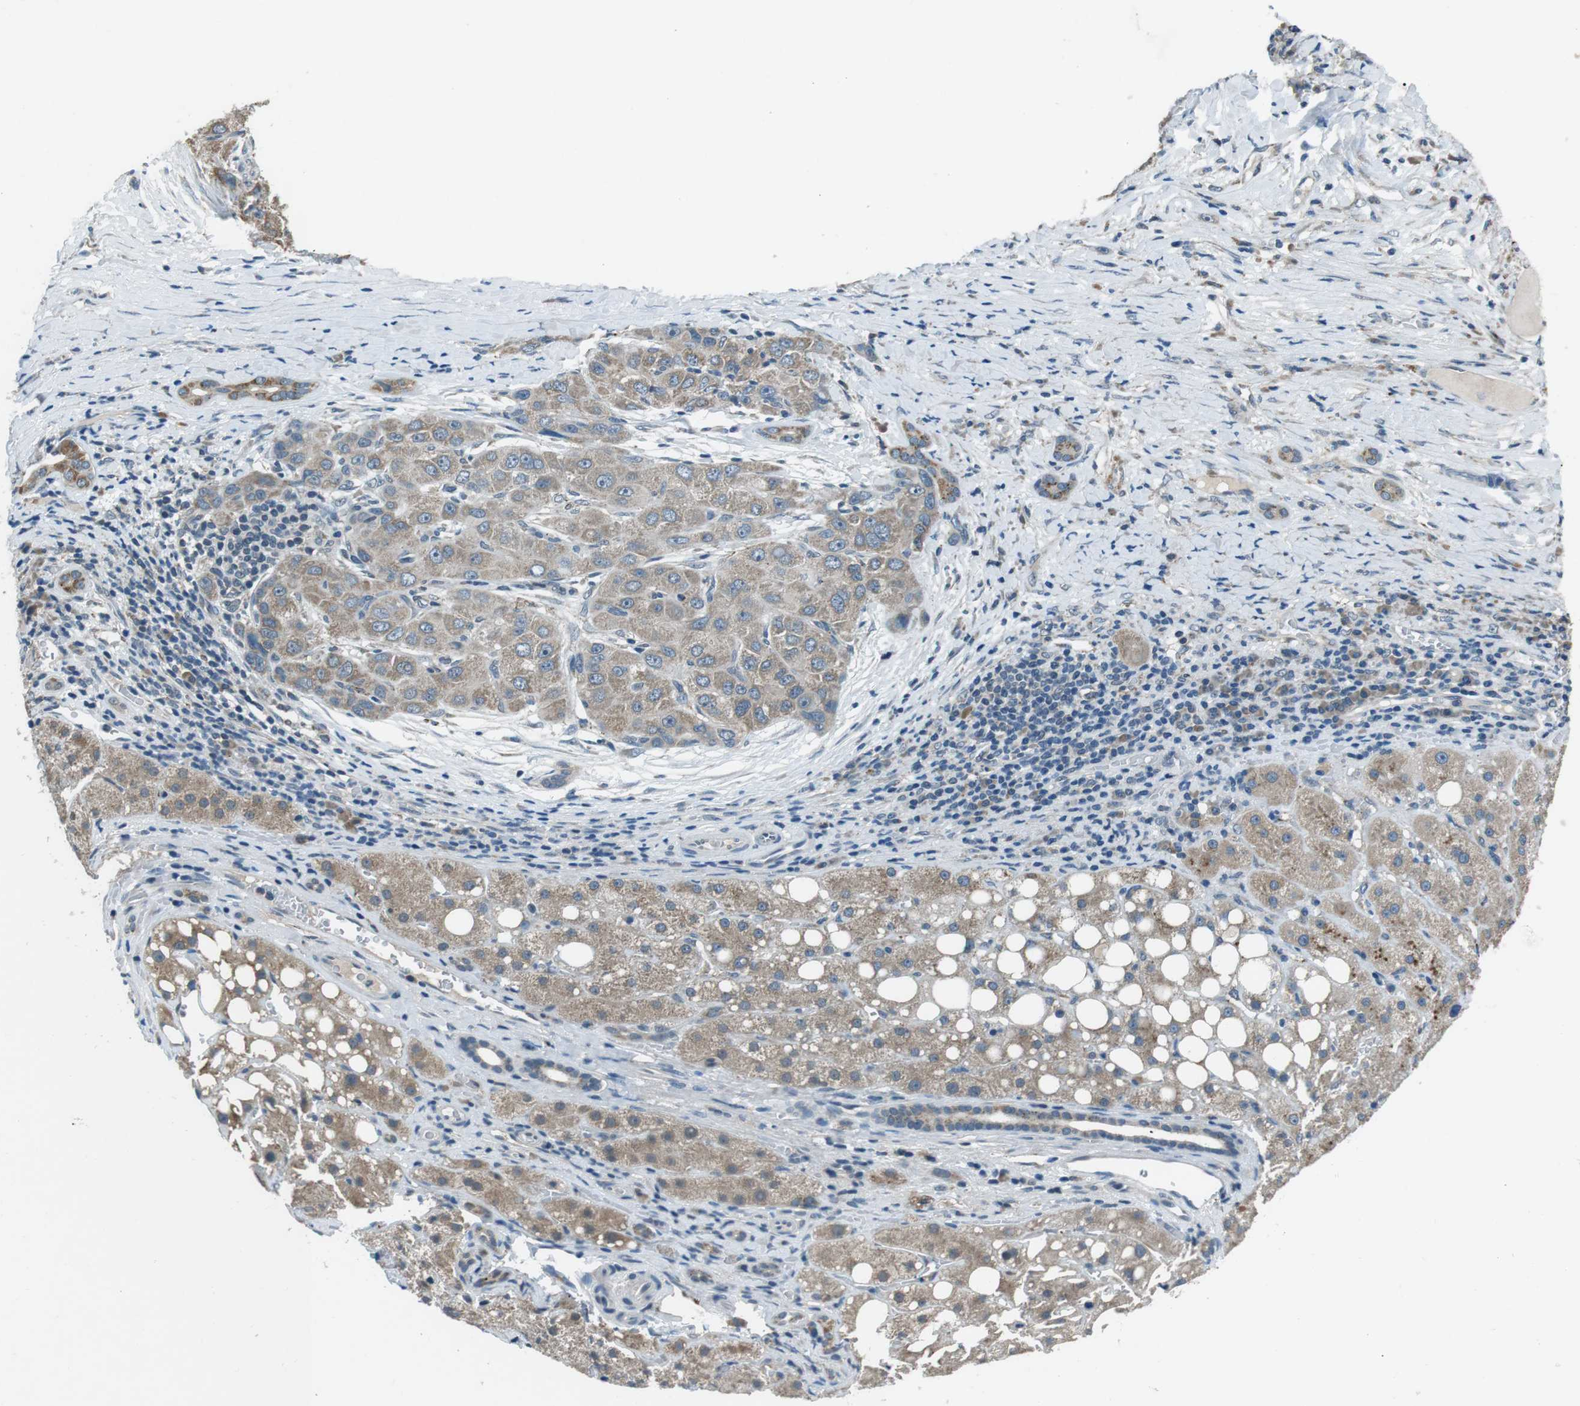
{"staining": {"intensity": "weak", "quantity": "25%-75%", "location": "cytoplasmic/membranous"}, "tissue": "liver cancer", "cell_type": "Tumor cells", "image_type": "cancer", "snomed": [{"axis": "morphology", "description": "Carcinoma, Hepatocellular, NOS"}, {"axis": "topography", "description": "Liver"}], "caption": "Protein analysis of liver cancer (hepatocellular carcinoma) tissue exhibits weak cytoplasmic/membranous positivity in about 25%-75% of tumor cells.", "gene": "FAM3B", "patient": {"sex": "male", "age": 80}}